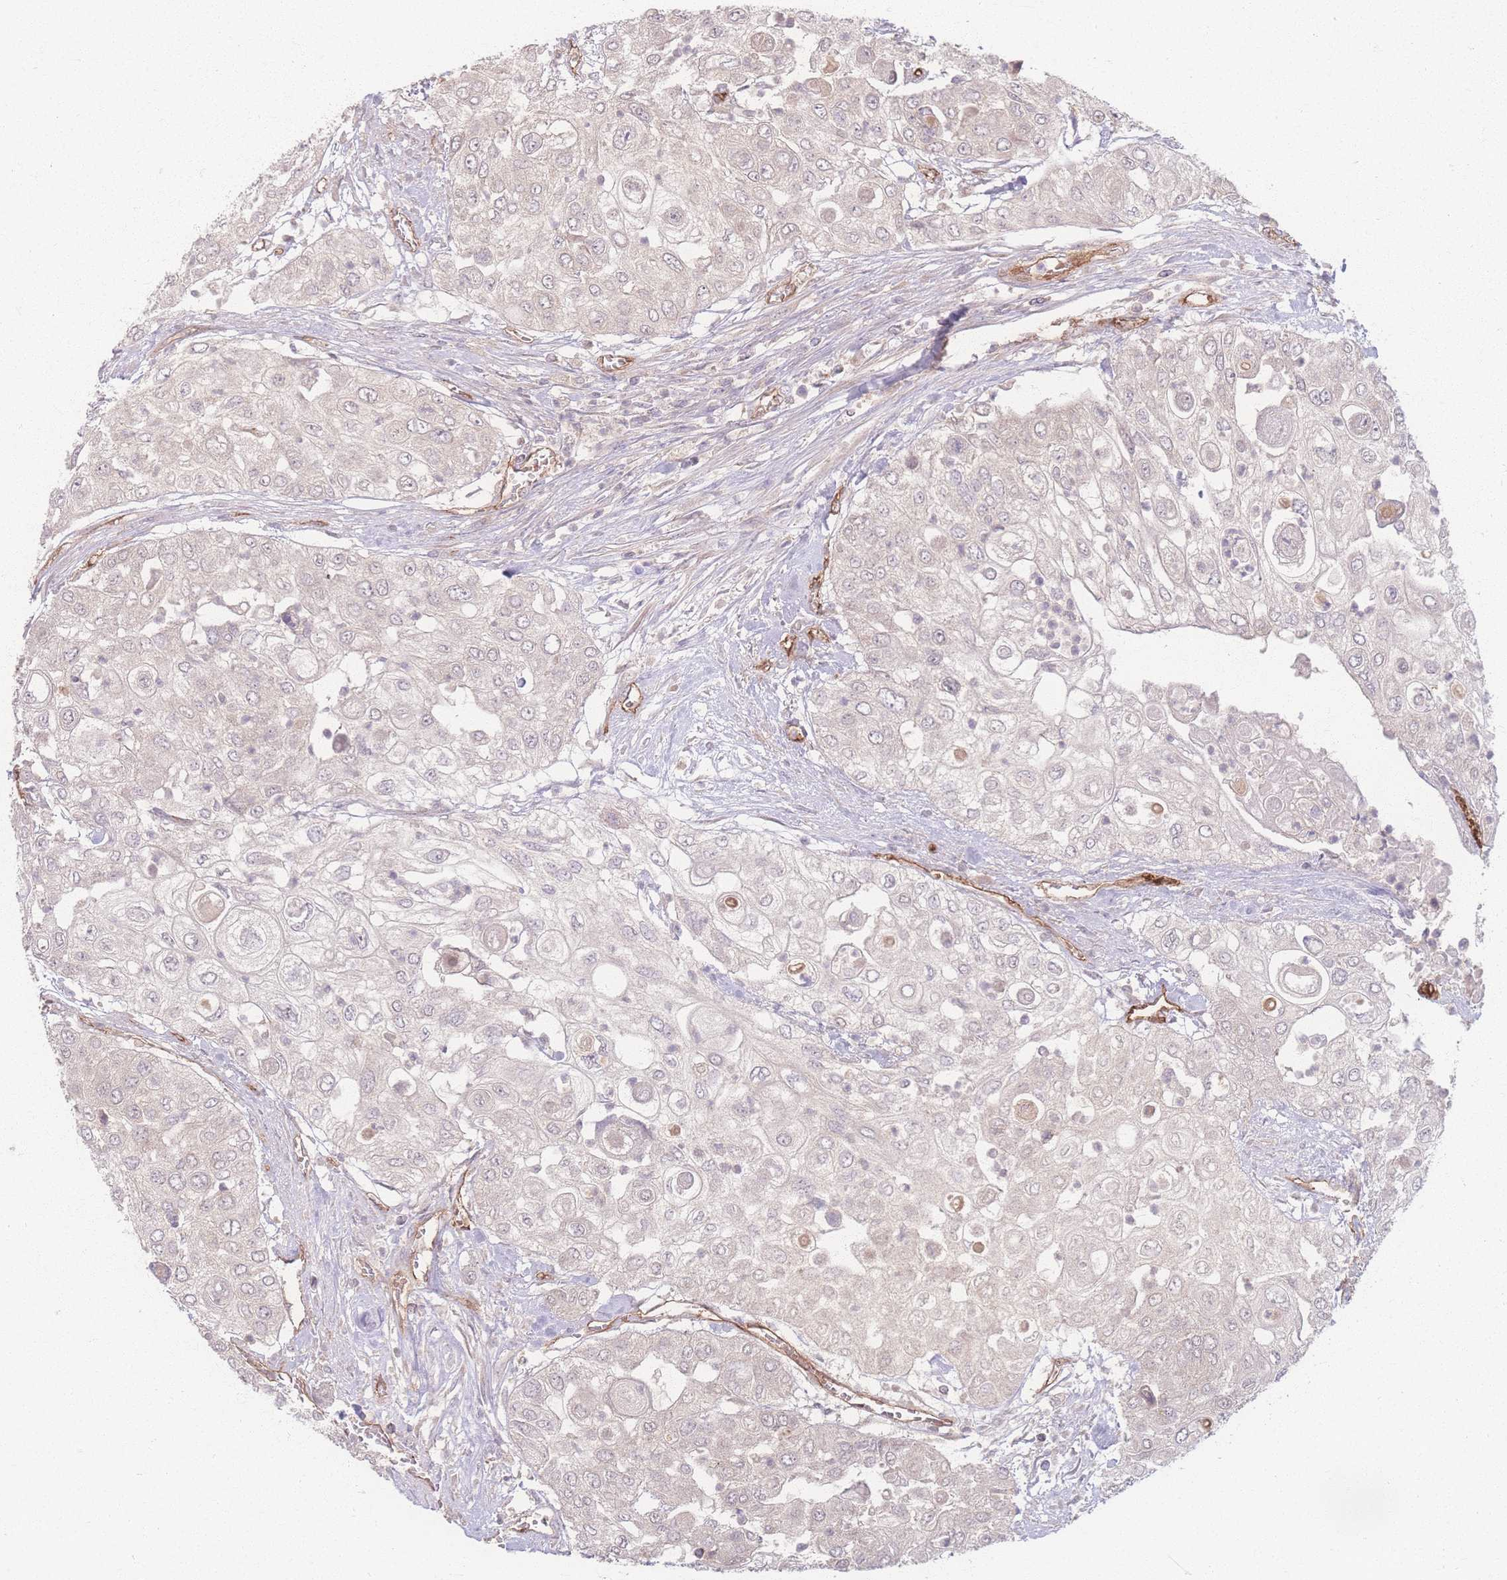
{"staining": {"intensity": "negative", "quantity": "none", "location": "none"}, "tissue": "urothelial cancer", "cell_type": "Tumor cells", "image_type": "cancer", "snomed": [{"axis": "morphology", "description": "Urothelial carcinoma, High grade"}, {"axis": "topography", "description": "Urinary bladder"}], "caption": "The immunohistochemistry photomicrograph has no significant staining in tumor cells of urothelial carcinoma (high-grade) tissue.", "gene": "INSR", "patient": {"sex": "female", "age": 79}}